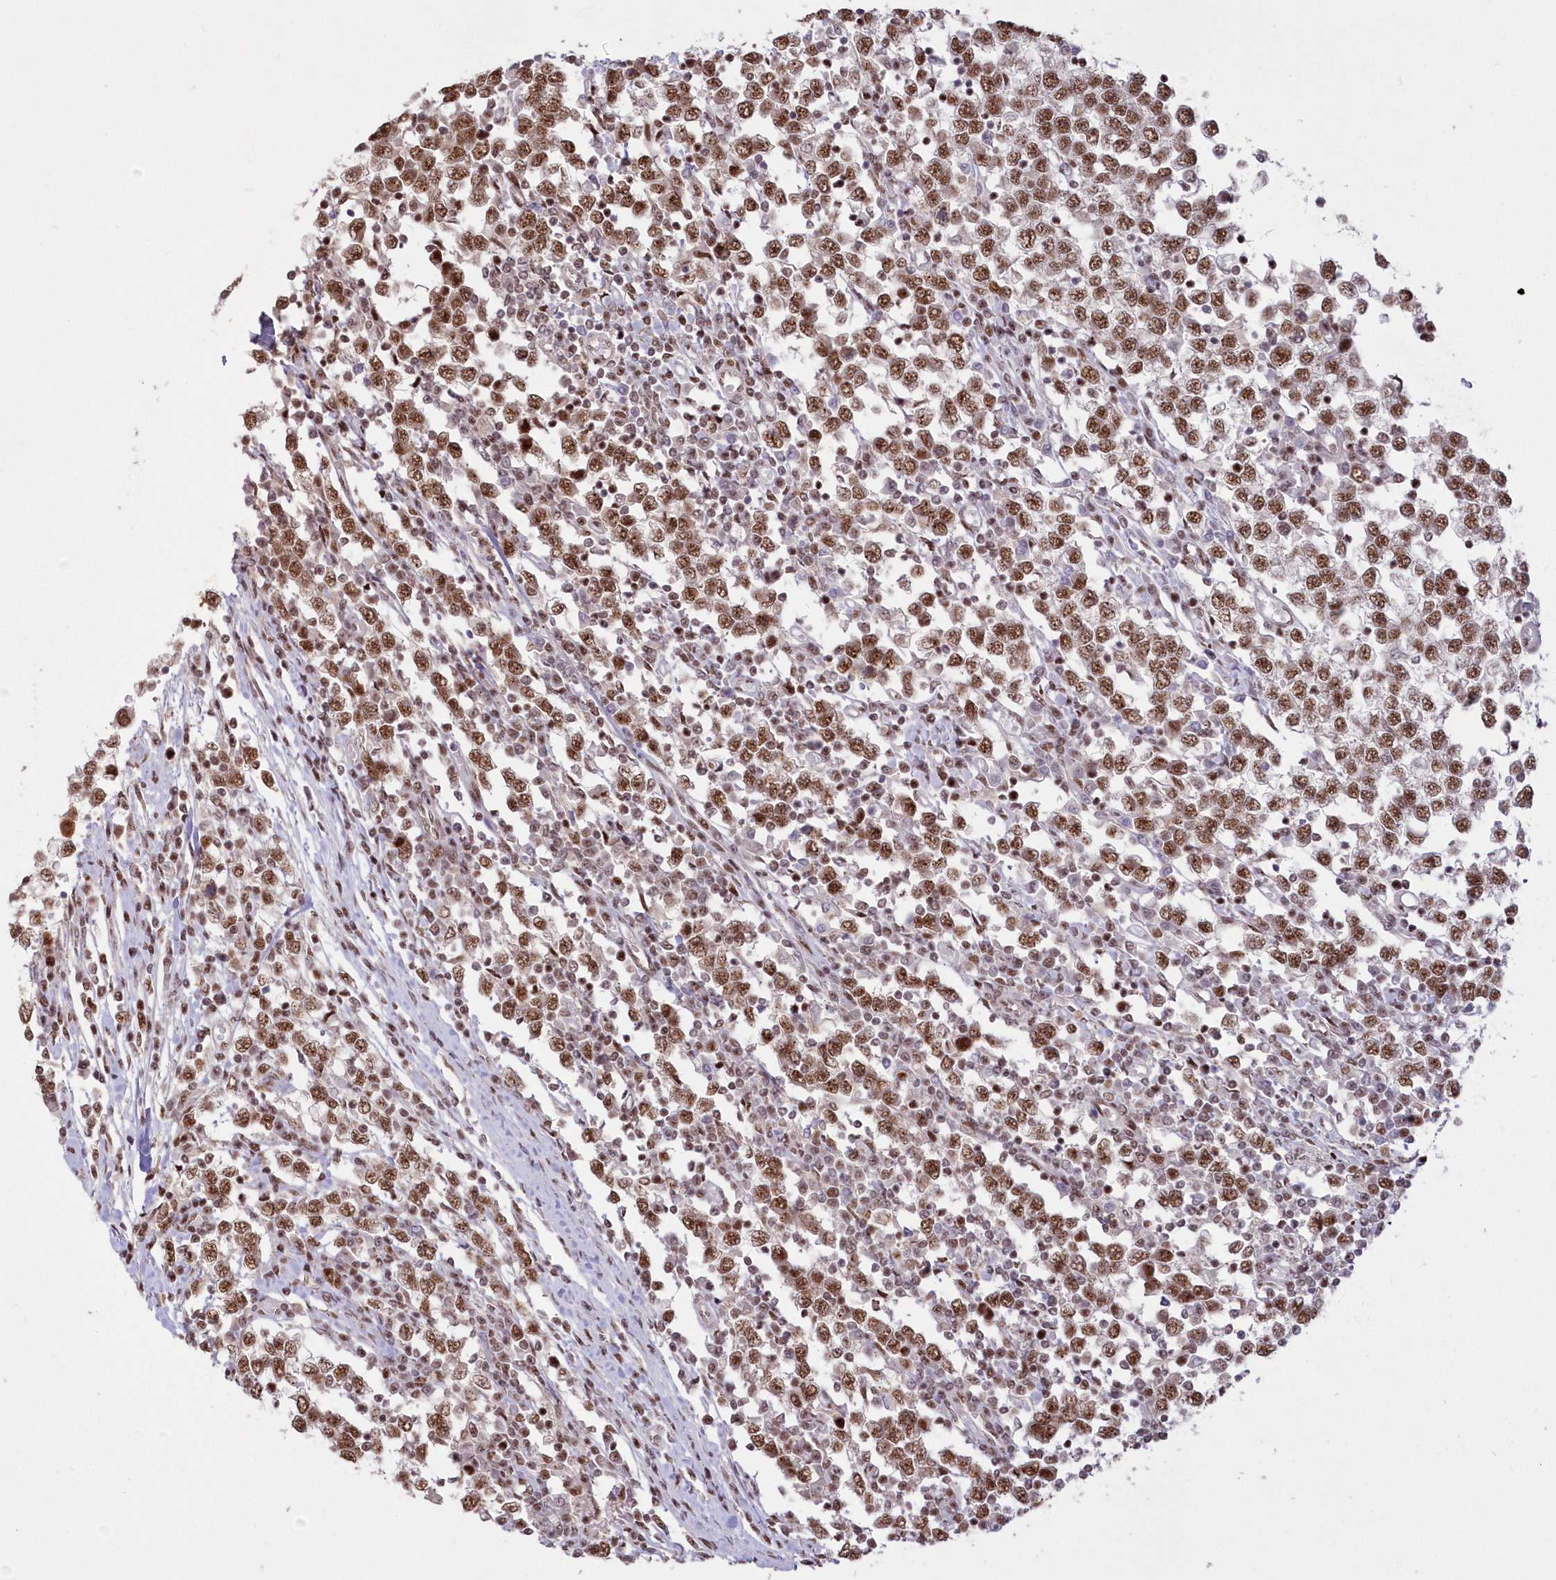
{"staining": {"intensity": "moderate", "quantity": ">75%", "location": "nuclear"}, "tissue": "testis cancer", "cell_type": "Tumor cells", "image_type": "cancer", "snomed": [{"axis": "morphology", "description": "Seminoma, NOS"}, {"axis": "topography", "description": "Testis"}], "caption": "An immunohistochemistry histopathology image of neoplastic tissue is shown. Protein staining in brown highlights moderate nuclear positivity in testis cancer (seminoma) within tumor cells.", "gene": "WBP1L", "patient": {"sex": "male", "age": 65}}